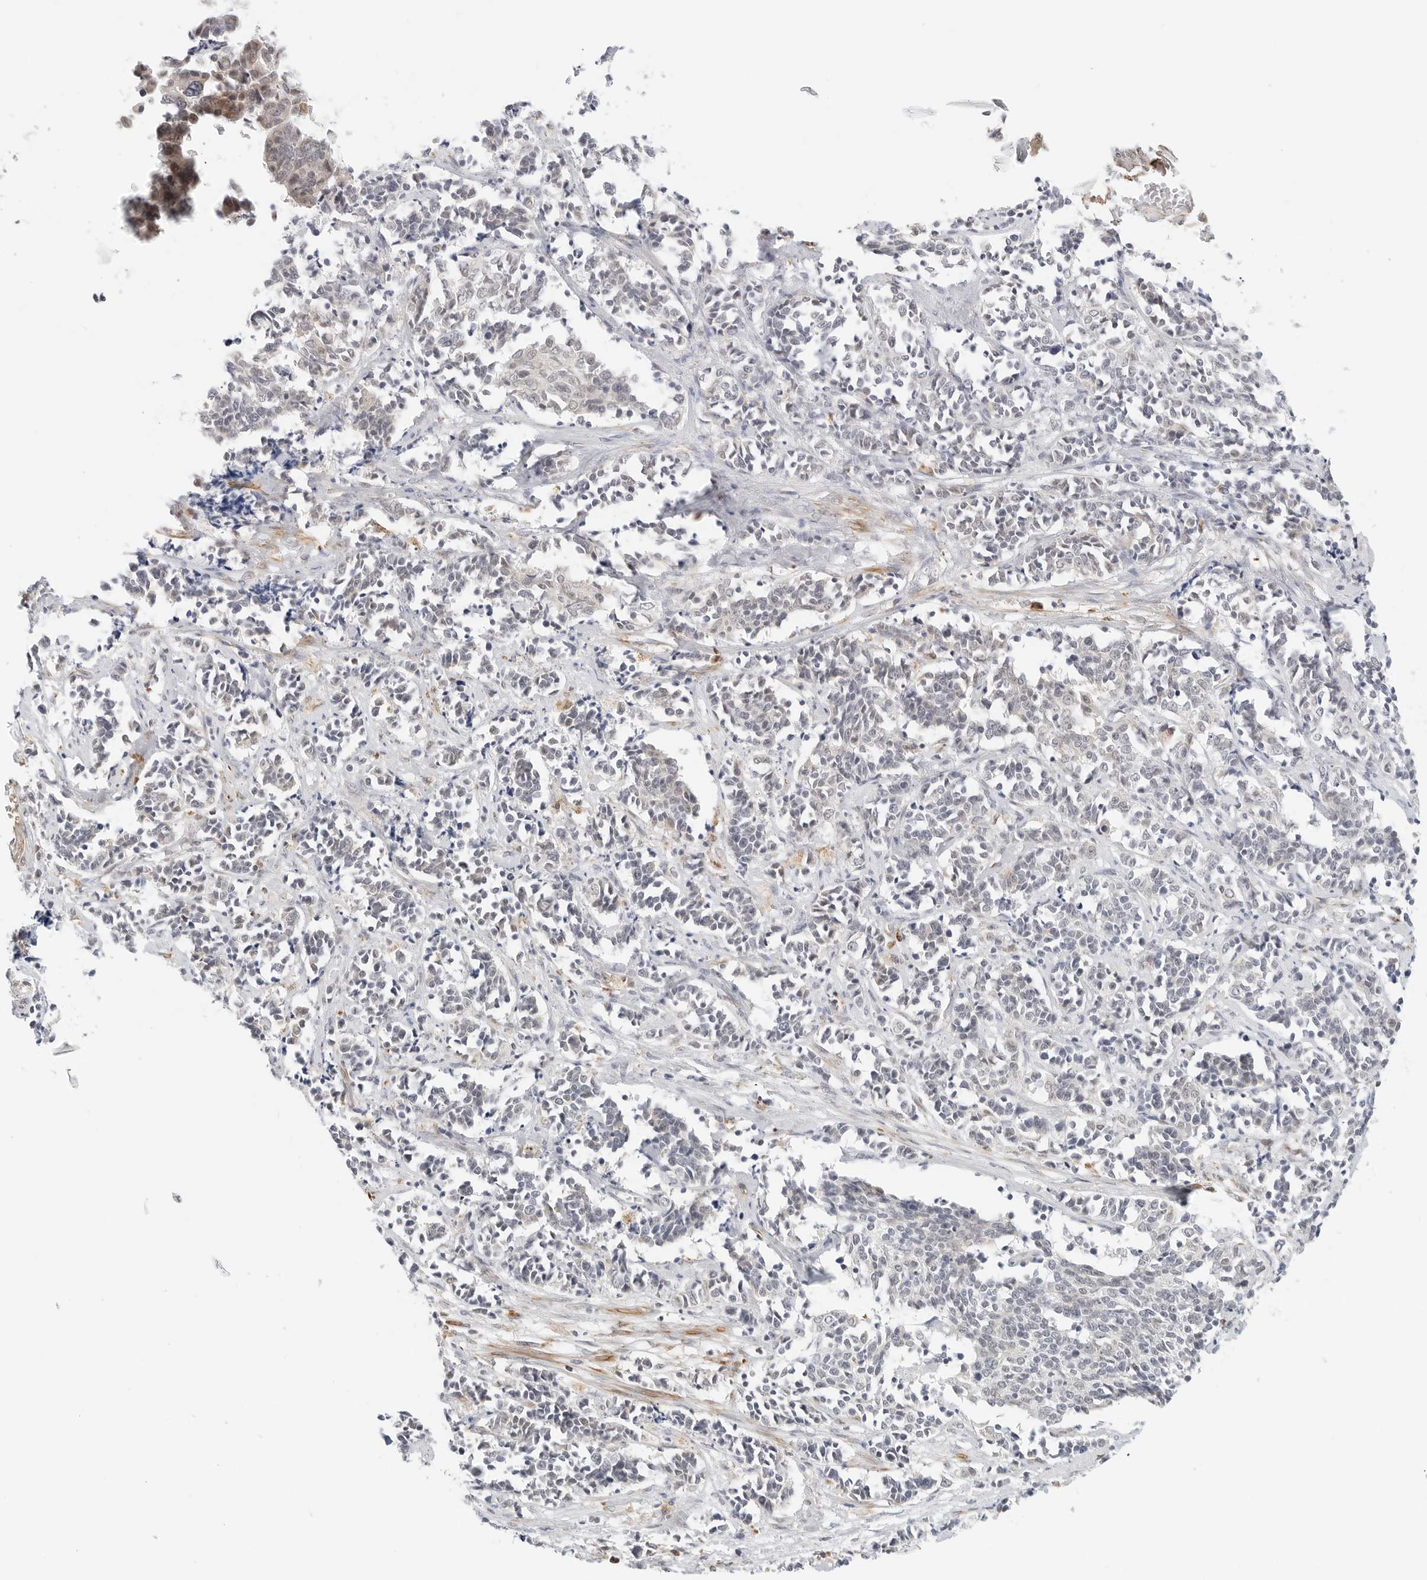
{"staining": {"intensity": "negative", "quantity": "none", "location": "none"}, "tissue": "cervical cancer", "cell_type": "Tumor cells", "image_type": "cancer", "snomed": [{"axis": "morphology", "description": "Normal tissue, NOS"}, {"axis": "morphology", "description": "Squamous cell carcinoma, NOS"}, {"axis": "topography", "description": "Cervix"}], "caption": "A photomicrograph of human cervical cancer is negative for staining in tumor cells. (Stains: DAB (3,3'-diaminobenzidine) IHC with hematoxylin counter stain, Microscopy: brightfield microscopy at high magnification).", "gene": "GORAB", "patient": {"sex": "female", "age": 35}}